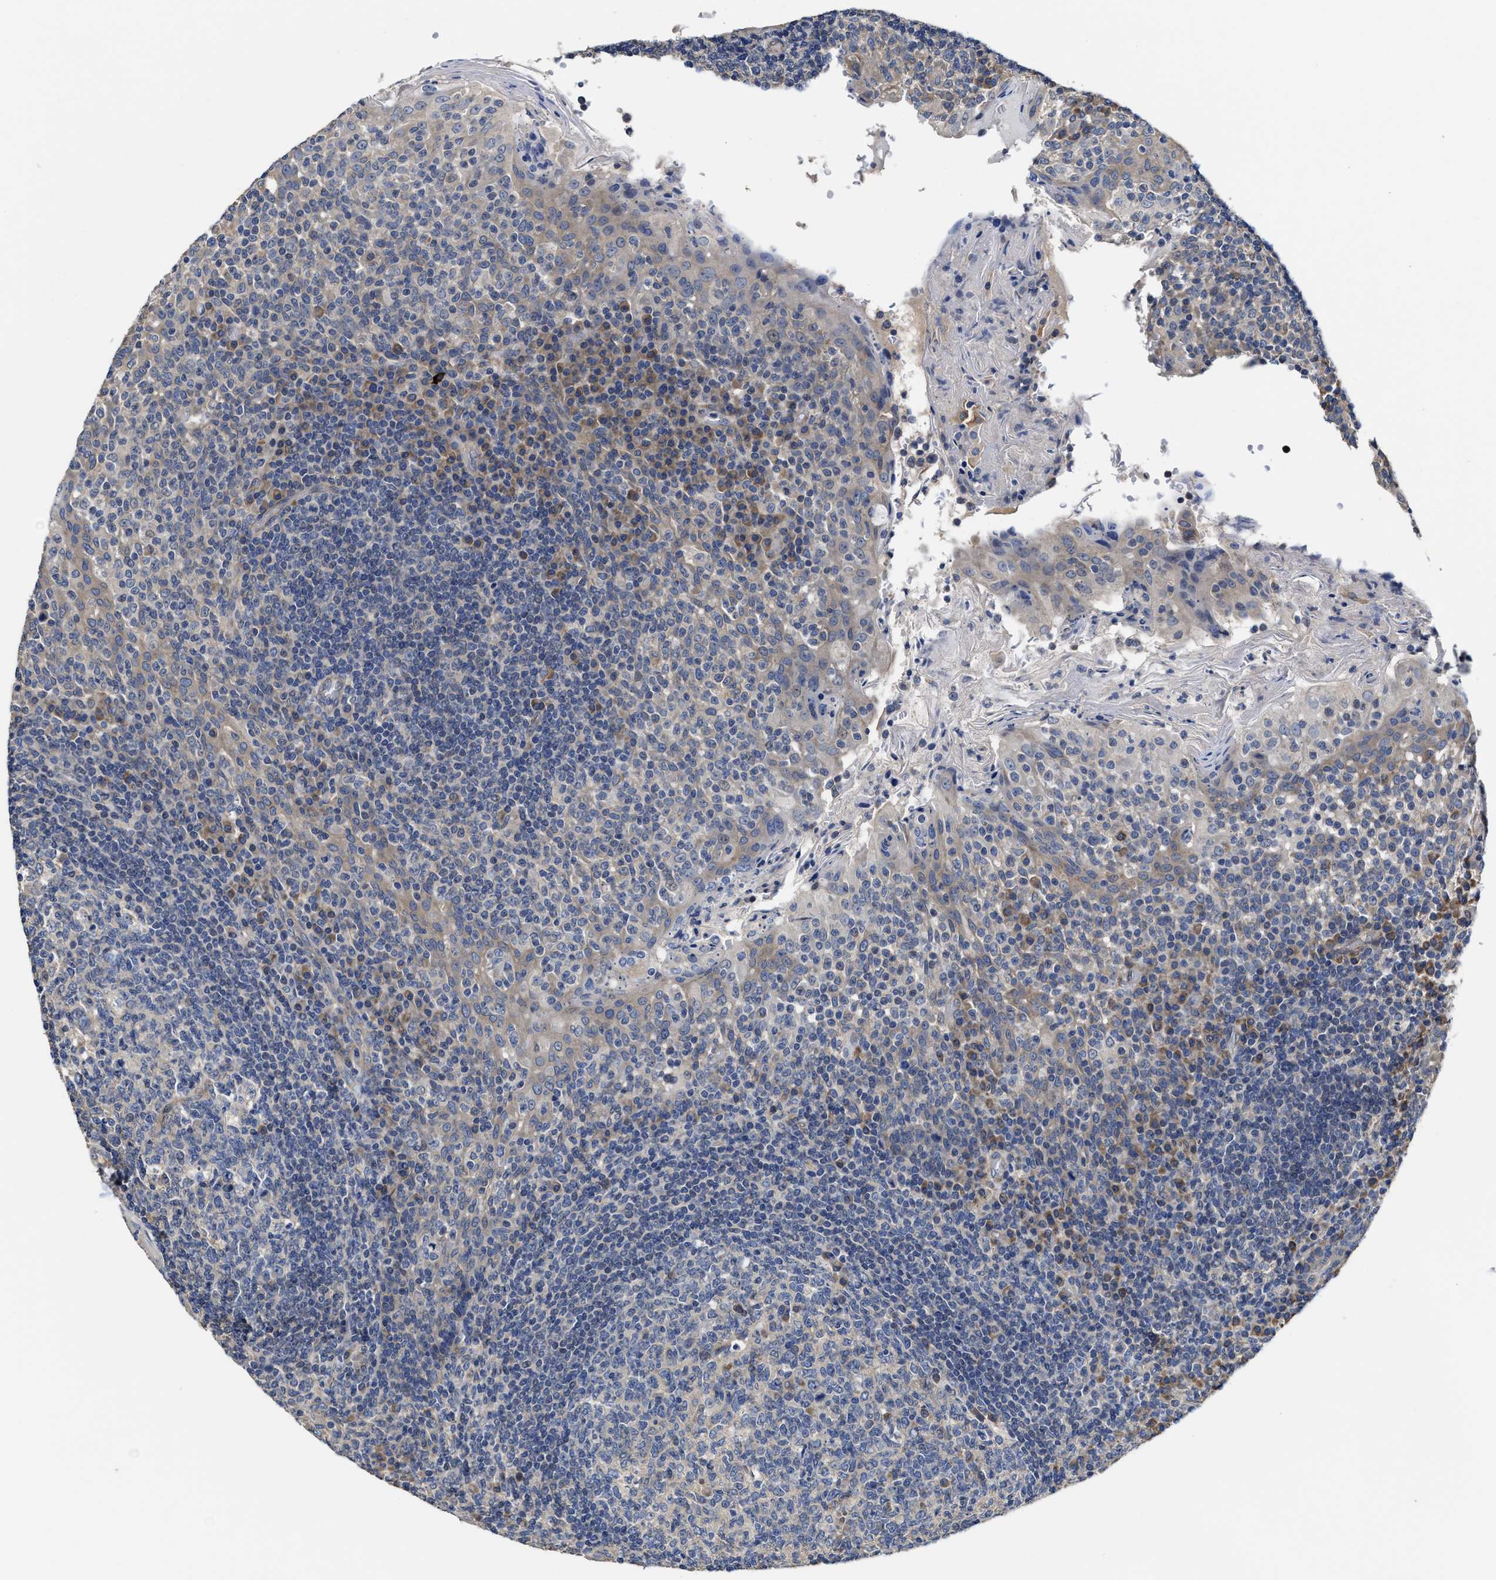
{"staining": {"intensity": "moderate", "quantity": "<25%", "location": "cytoplasmic/membranous"}, "tissue": "tonsil", "cell_type": "Germinal center cells", "image_type": "normal", "snomed": [{"axis": "morphology", "description": "Normal tissue, NOS"}, {"axis": "topography", "description": "Tonsil"}], "caption": "This micrograph exhibits normal tonsil stained with immunohistochemistry to label a protein in brown. The cytoplasmic/membranous of germinal center cells show moderate positivity for the protein. Nuclei are counter-stained blue.", "gene": "TRAF6", "patient": {"sex": "female", "age": 19}}